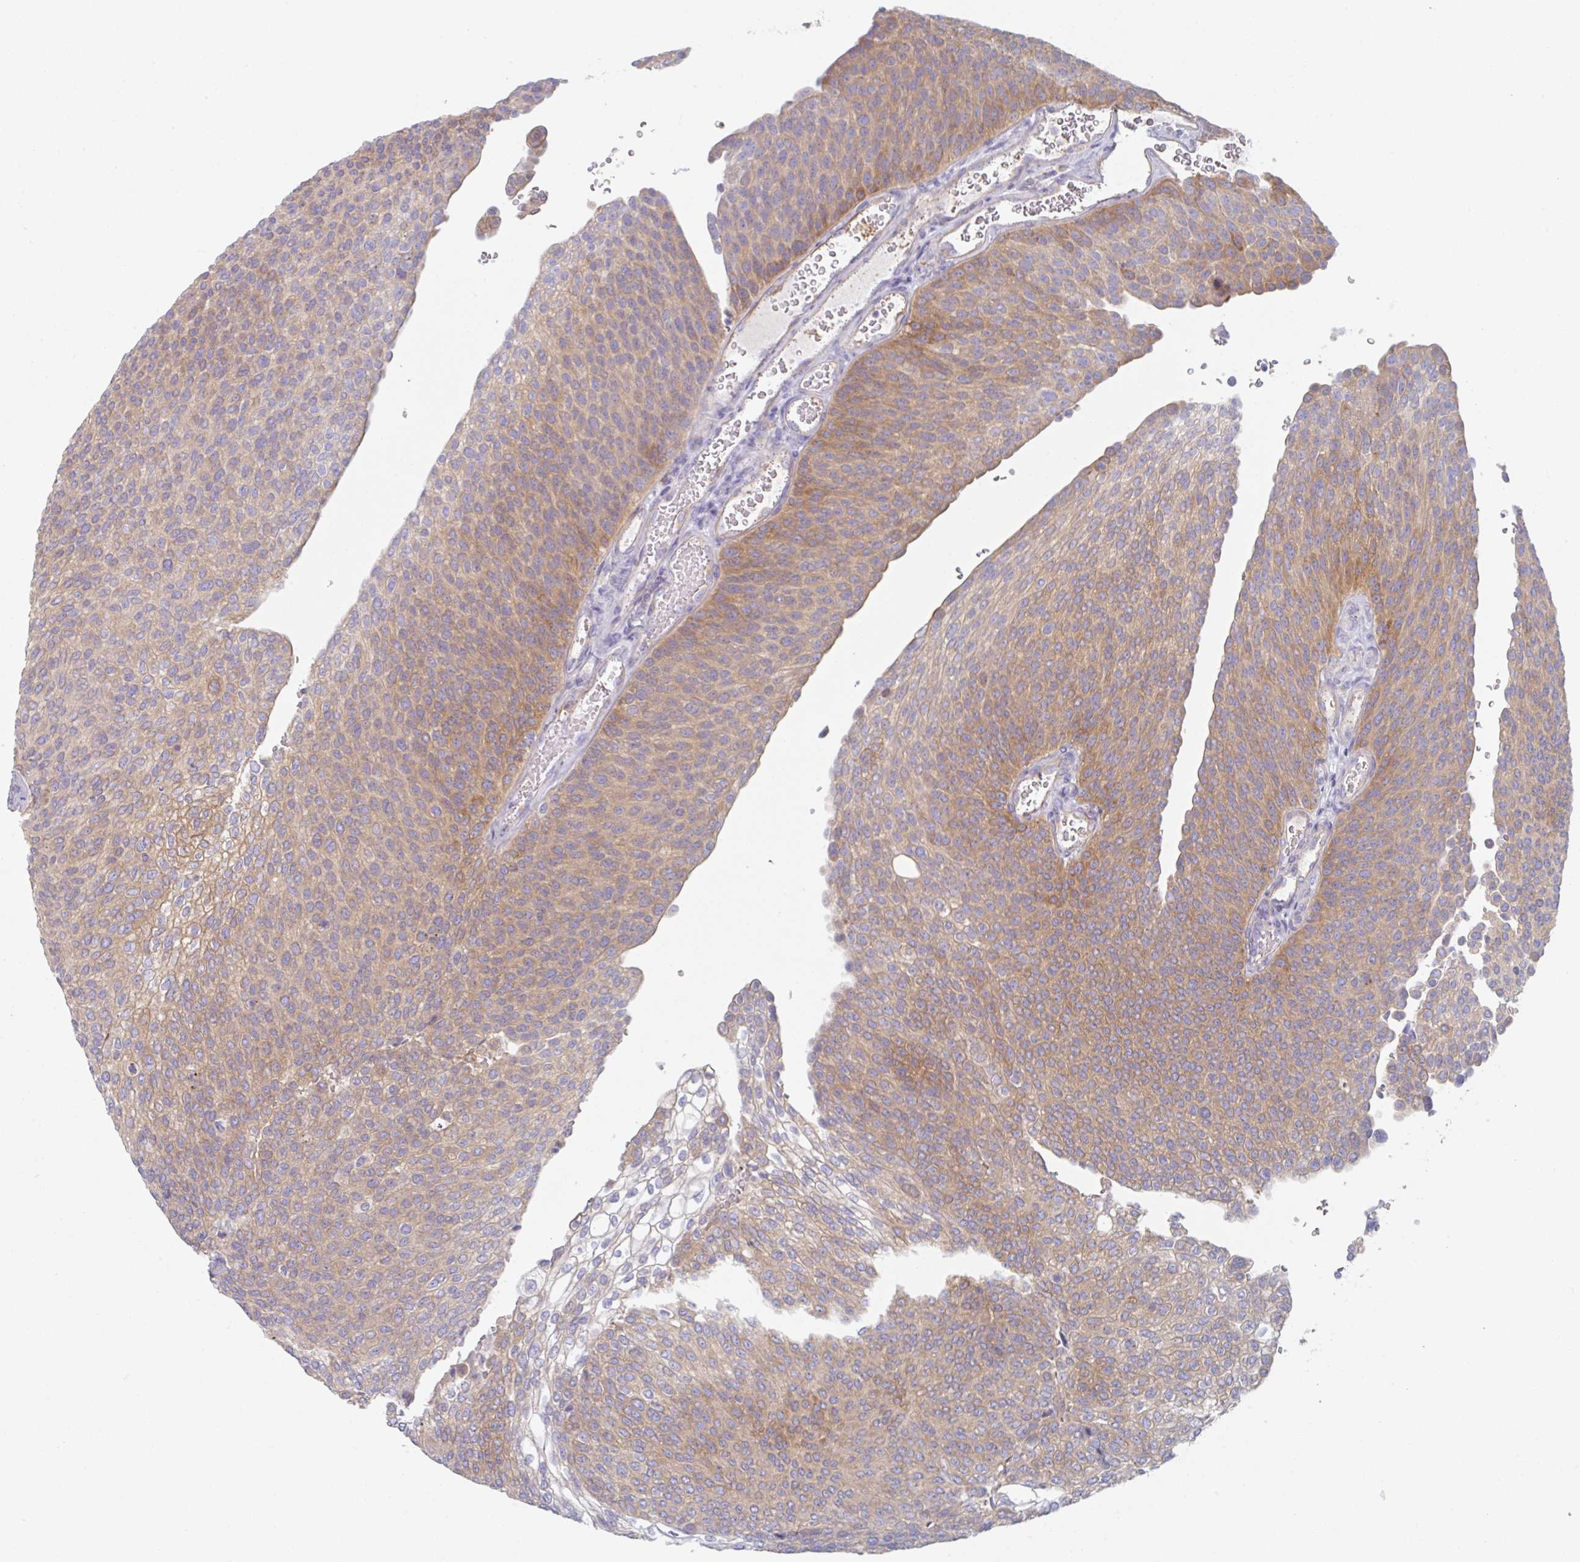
{"staining": {"intensity": "moderate", "quantity": "25%-75%", "location": "cytoplasmic/membranous"}, "tissue": "urothelial cancer", "cell_type": "Tumor cells", "image_type": "cancer", "snomed": [{"axis": "morphology", "description": "Urothelial carcinoma, High grade"}, {"axis": "topography", "description": "Urinary bladder"}], "caption": "The histopathology image reveals a brown stain indicating the presence of a protein in the cytoplasmic/membranous of tumor cells in high-grade urothelial carcinoma.", "gene": "AMPD2", "patient": {"sex": "female", "age": 79}}